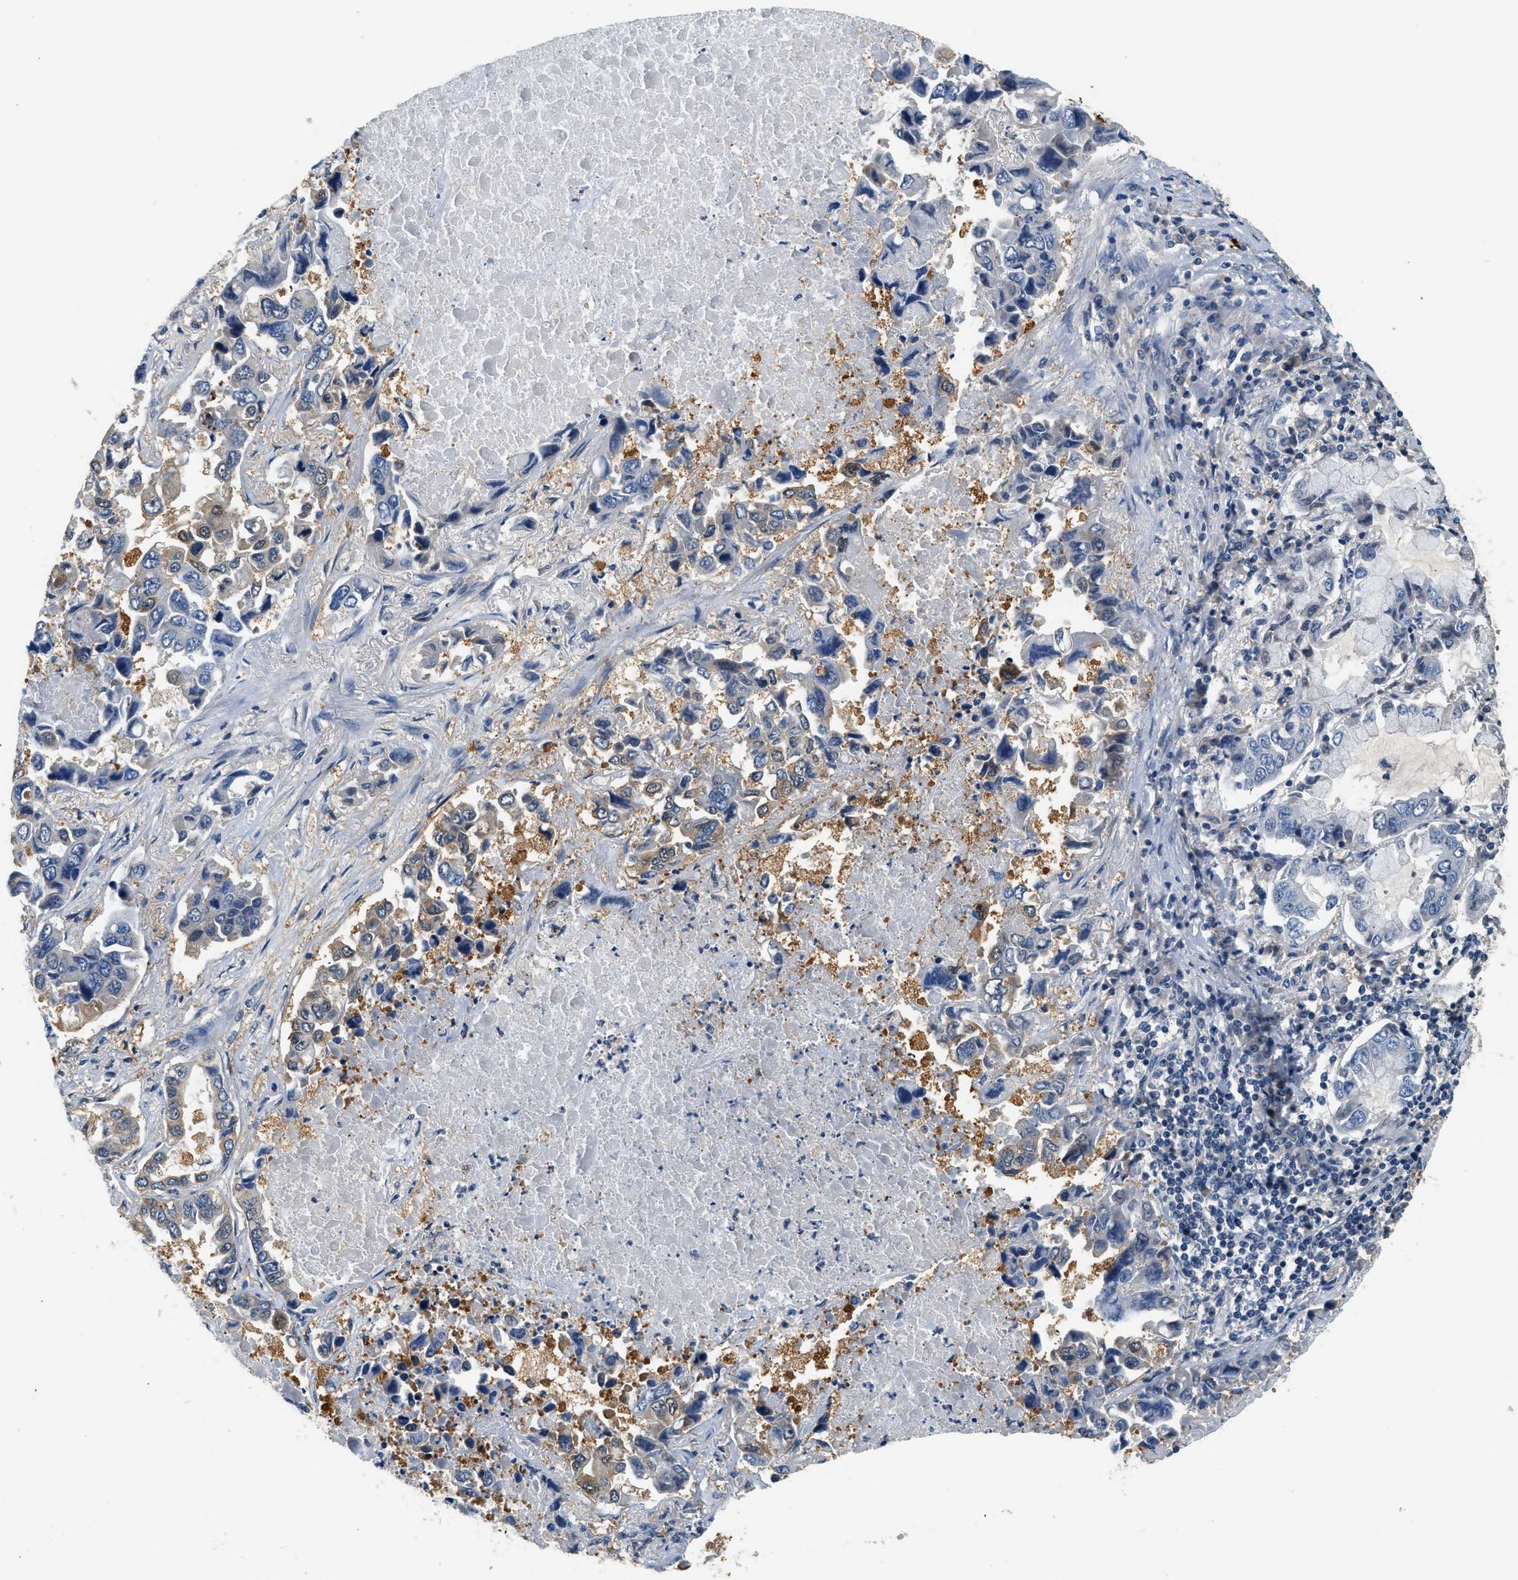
{"staining": {"intensity": "negative", "quantity": "none", "location": "none"}, "tissue": "lung cancer", "cell_type": "Tumor cells", "image_type": "cancer", "snomed": [{"axis": "morphology", "description": "Adenocarcinoma, NOS"}, {"axis": "topography", "description": "Lung"}], "caption": "A histopathology image of adenocarcinoma (lung) stained for a protein displays no brown staining in tumor cells.", "gene": "SLC35E1", "patient": {"sex": "male", "age": 64}}